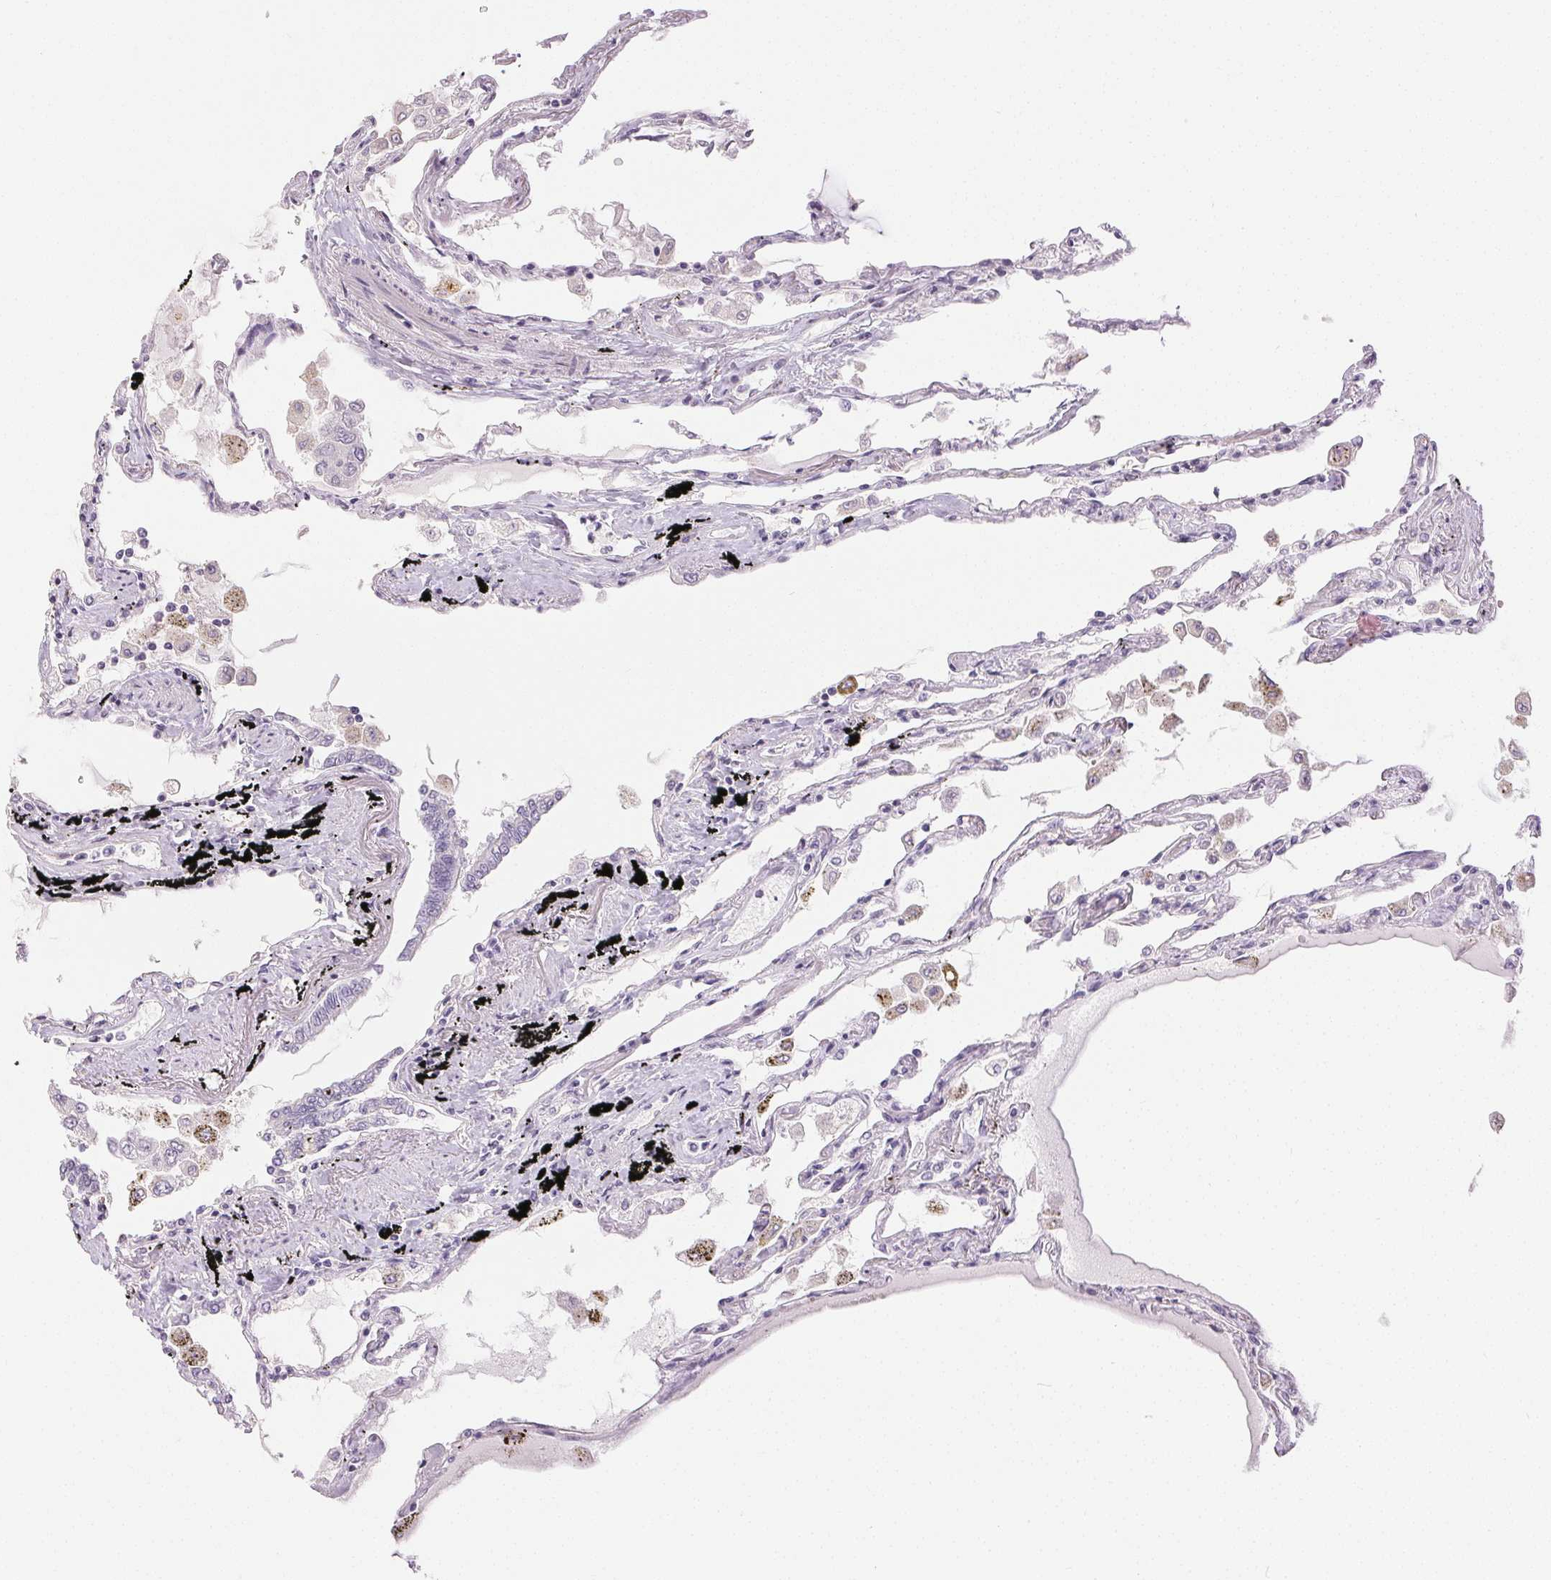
{"staining": {"intensity": "negative", "quantity": "none", "location": "none"}, "tissue": "lung", "cell_type": "Alveolar cells", "image_type": "normal", "snomed": [{"axis": "morphology", "description": "Normal tissue, NOS"}, {"axis": "morphology", "description": "Adenocarcinoma, NOS"}, {"axis": "topography", "description": "Cartilage tissue"}, {"axis": "topography", "description": "Lung"}], "caption": "Immunohistochemistry histopathology image of benign lung: human lung stained with DAB reveals no significant protein positivity in alveolar cells.", "gene": "RPGRIP1", "patient": {"sex": "female", "age": 67}}